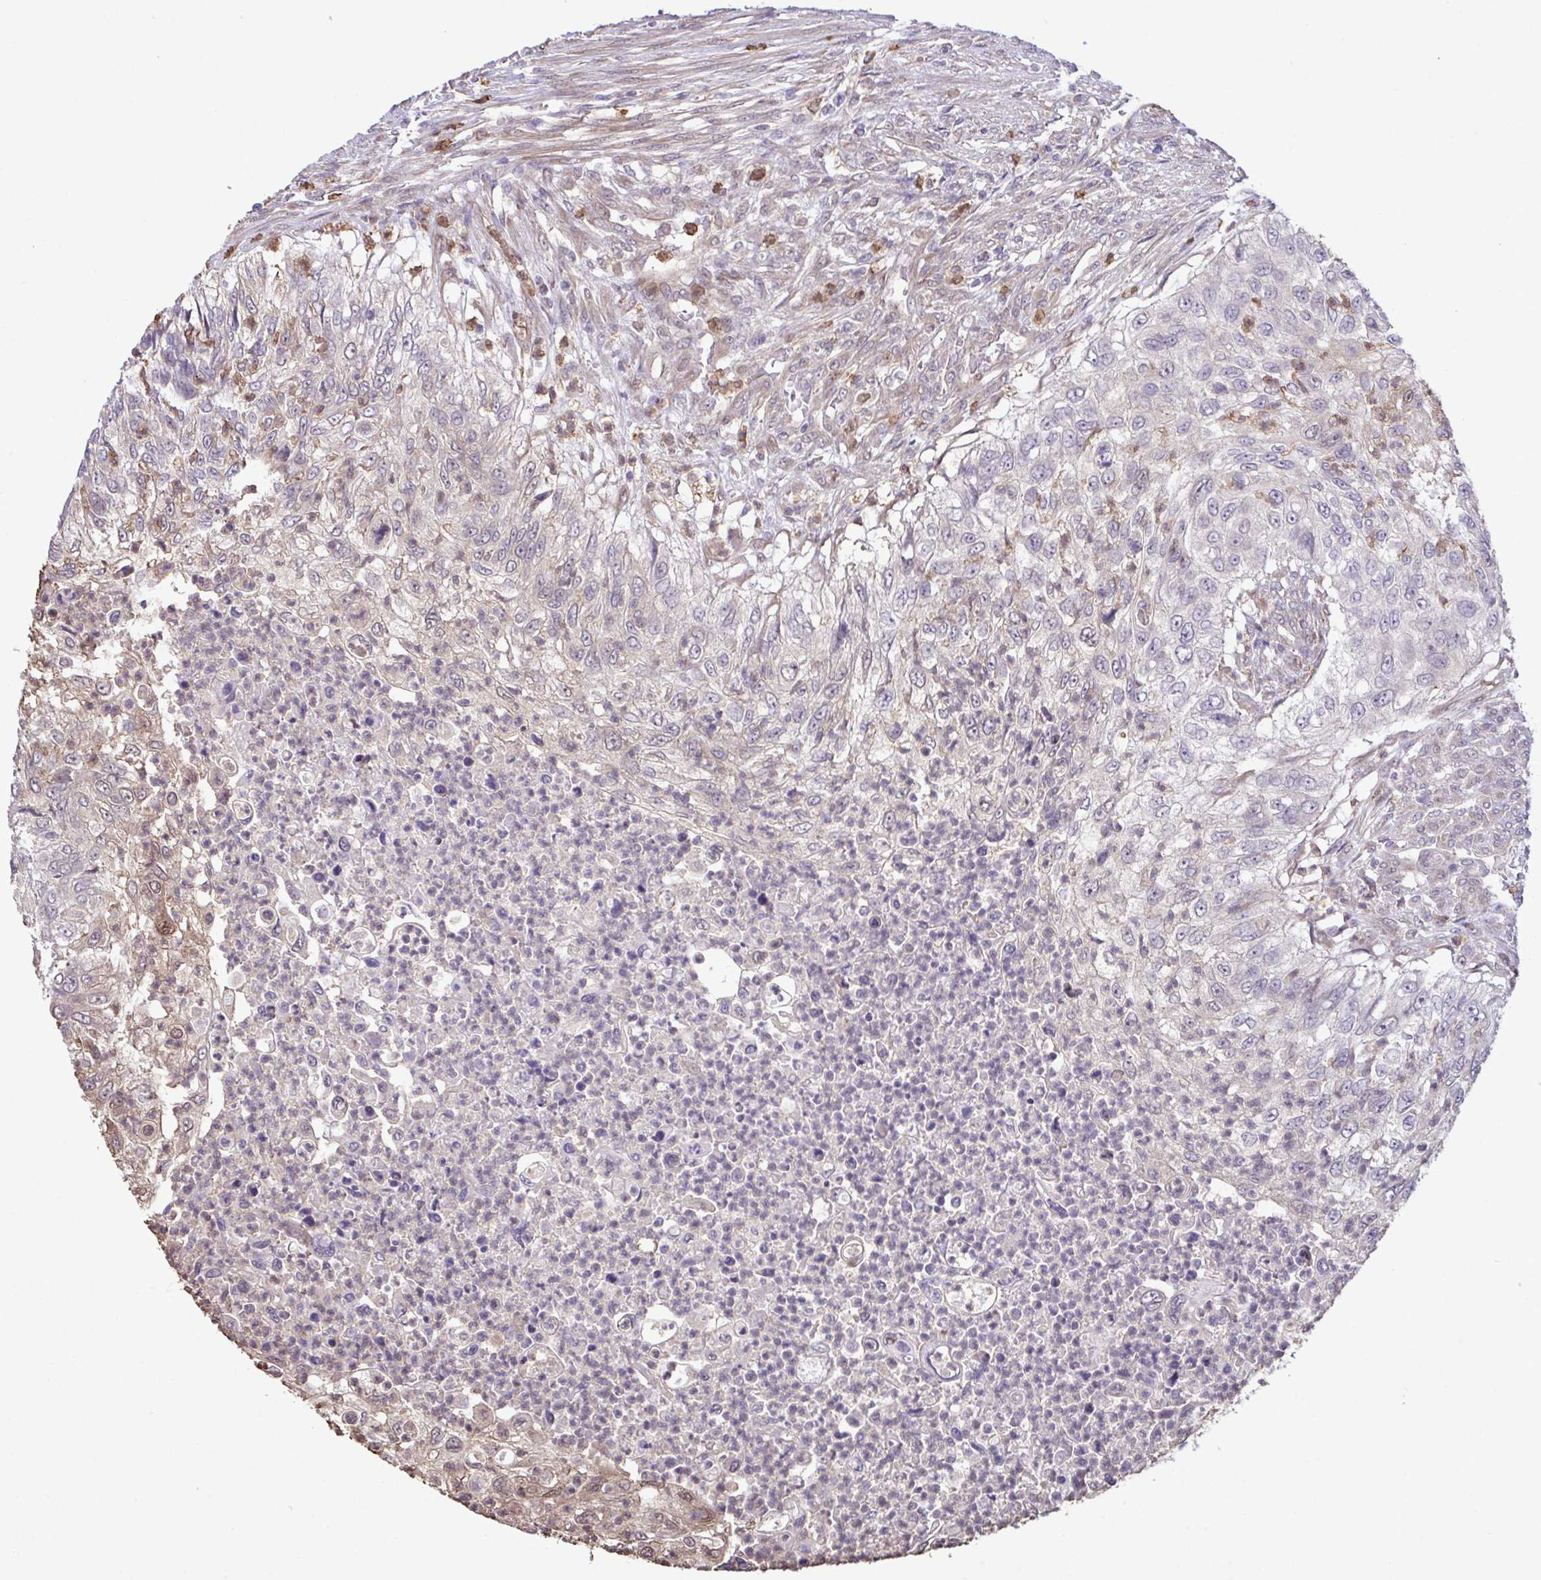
{"staining": {"intensity": "negative", "quantity": "none", "location": "none"}, "tissue": "urothelial cancer", "cell_type": "Tumor cells", "image_type": "cancer", "snomed": [{"axis": "morphology", "description": "Urothelial carcinoma, High grade"}, {"axis": "topography", "description": "Urinary bladder"}], "caption": "The photomicrograph exhibits no staining of tumor cells in urothelial carcinoma (high-grade).", "gene": "CMPK1", "patient": {"sex": "female", "age": 60}}